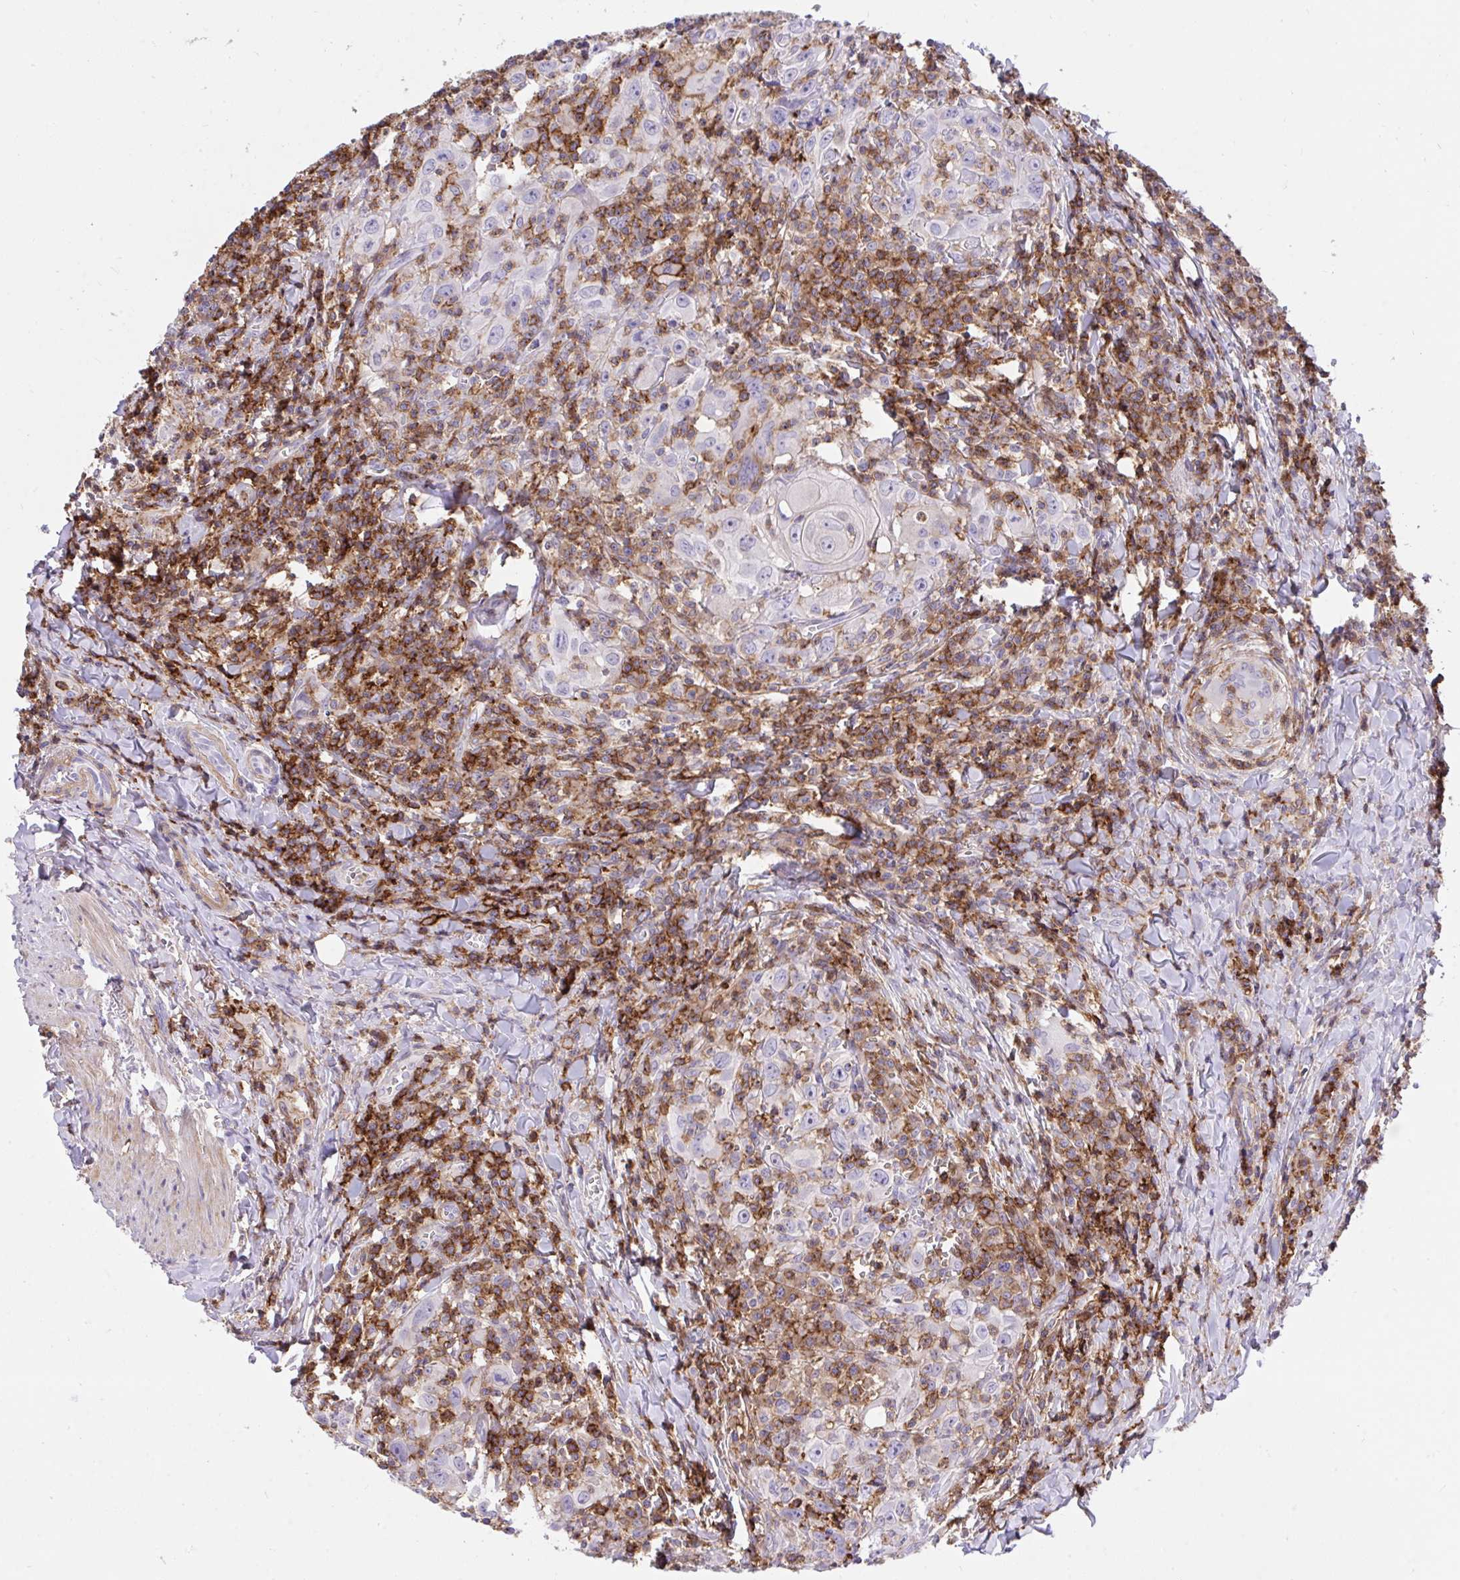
{"staining": {"intensity": "negative", "quantity": "none", "location": "none"}, "tissue": "head and neck cancer", "cell_type": "Tumor cells", "image_type": "cancer", "snomed": [{"axis": "morphology", "description": "Squamous cell carcinoma, NOS"}, {"axis": "topography", "description": "Head-Neck"}], "caption": "DAB immunohistochemical staining of human squamous cell carcinoma (head and neck) shows no significant expression in tumor cells.", "gene": "ERI1", "patient": {"sex": "female", "age": 95}}